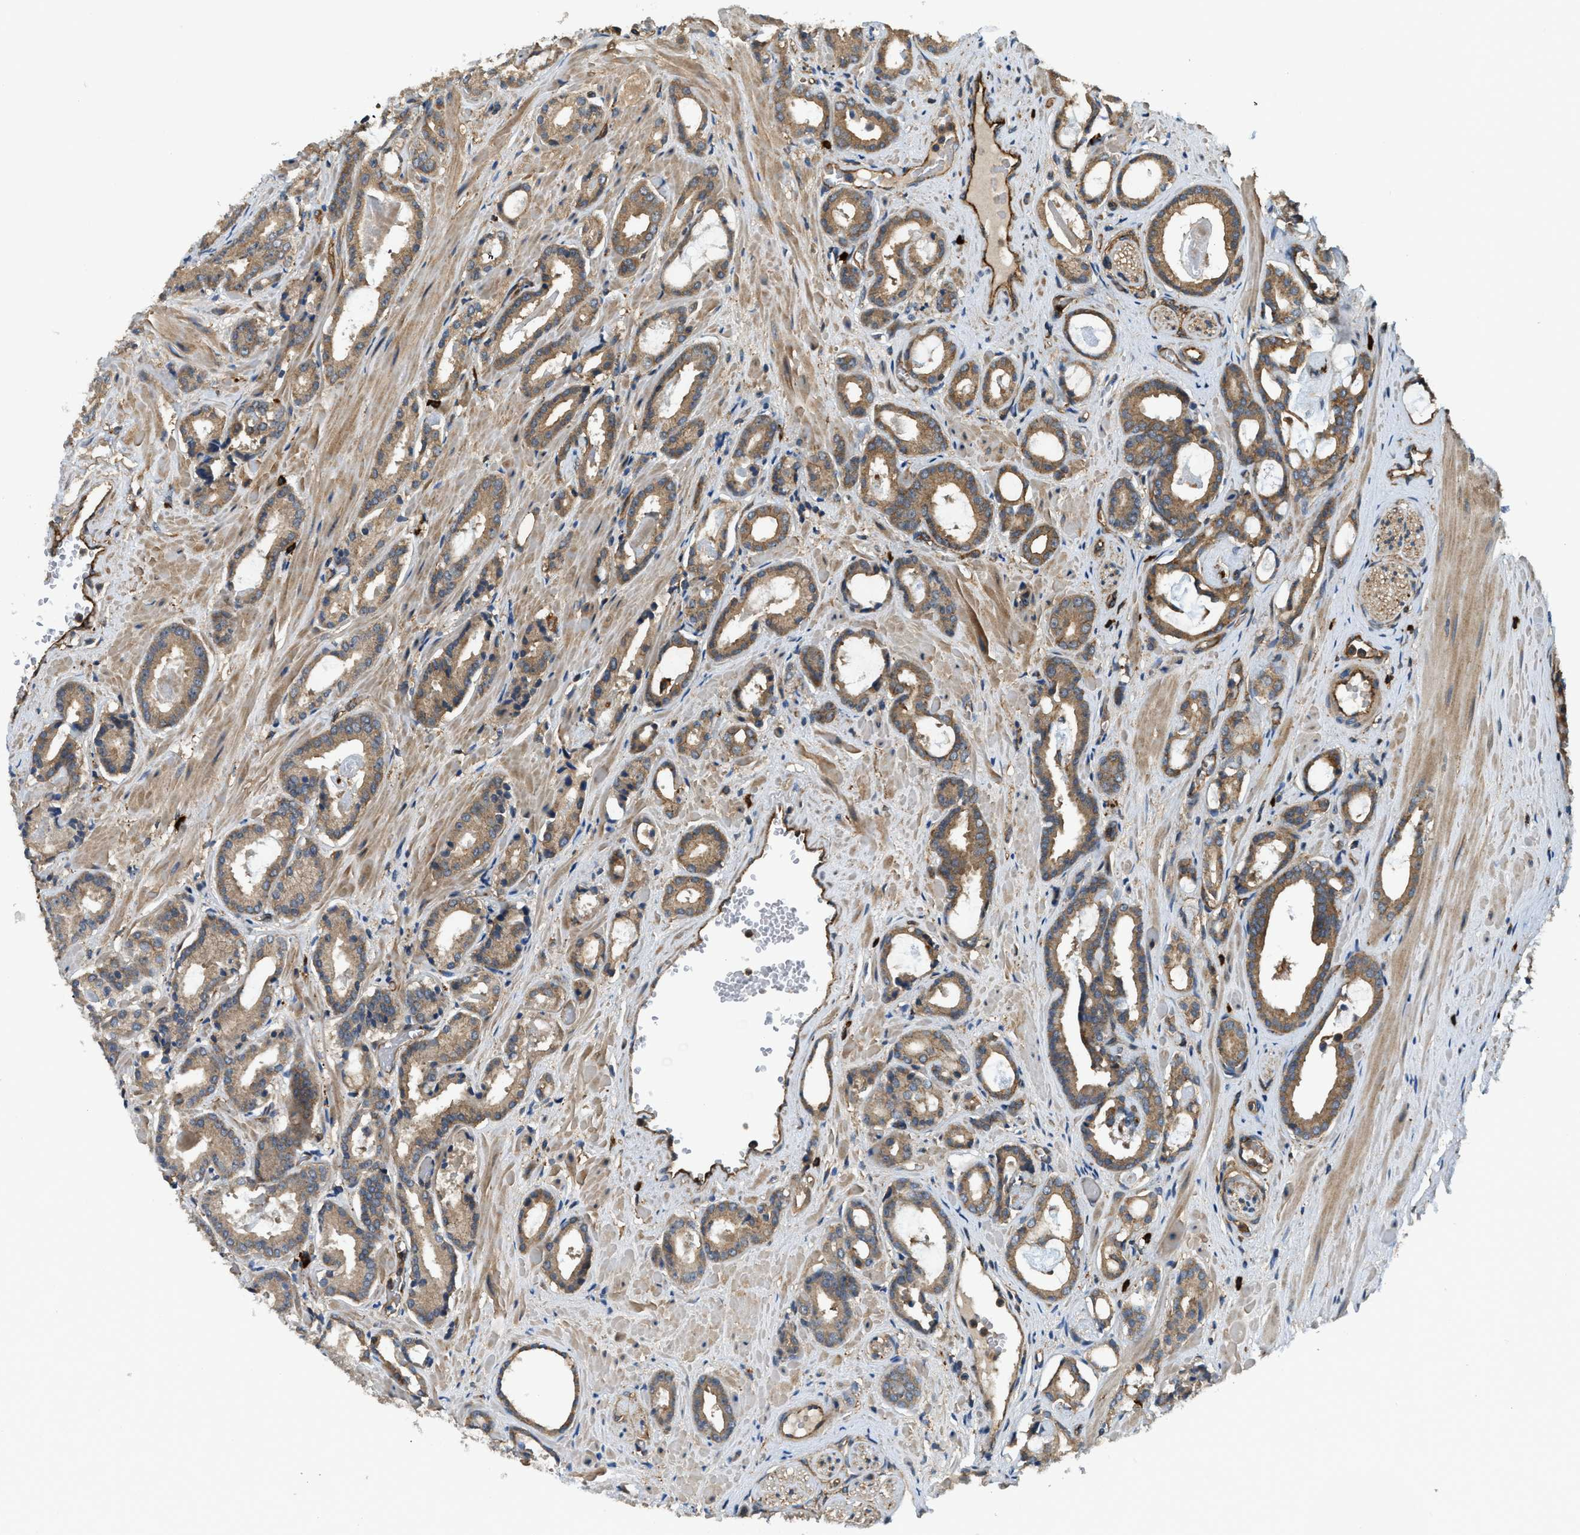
{"staining": {"intensity": "moderate", "quantity": ">75%", "location": "cytoplasmic/membranous"}, "tissue": "prostate cancer", "cell_type": "Tumor cells", "image_type": "cancer", "snomed": [{"axis": "morphology", "description": "Adenocarcinoma, Low grade"}, {"axis": "topography", "description": "Prostate"}], "caption": "Immunohistochemistry image of human prostate cancer (low-grade adenocarcinoma) stained for a protein (brown), which shows medium levels of moderate cytoplasmic/membranous expression in about >75% of tumor cells.", "gene": "BAG4", "patient": {"sex": "male", "age": 53}}